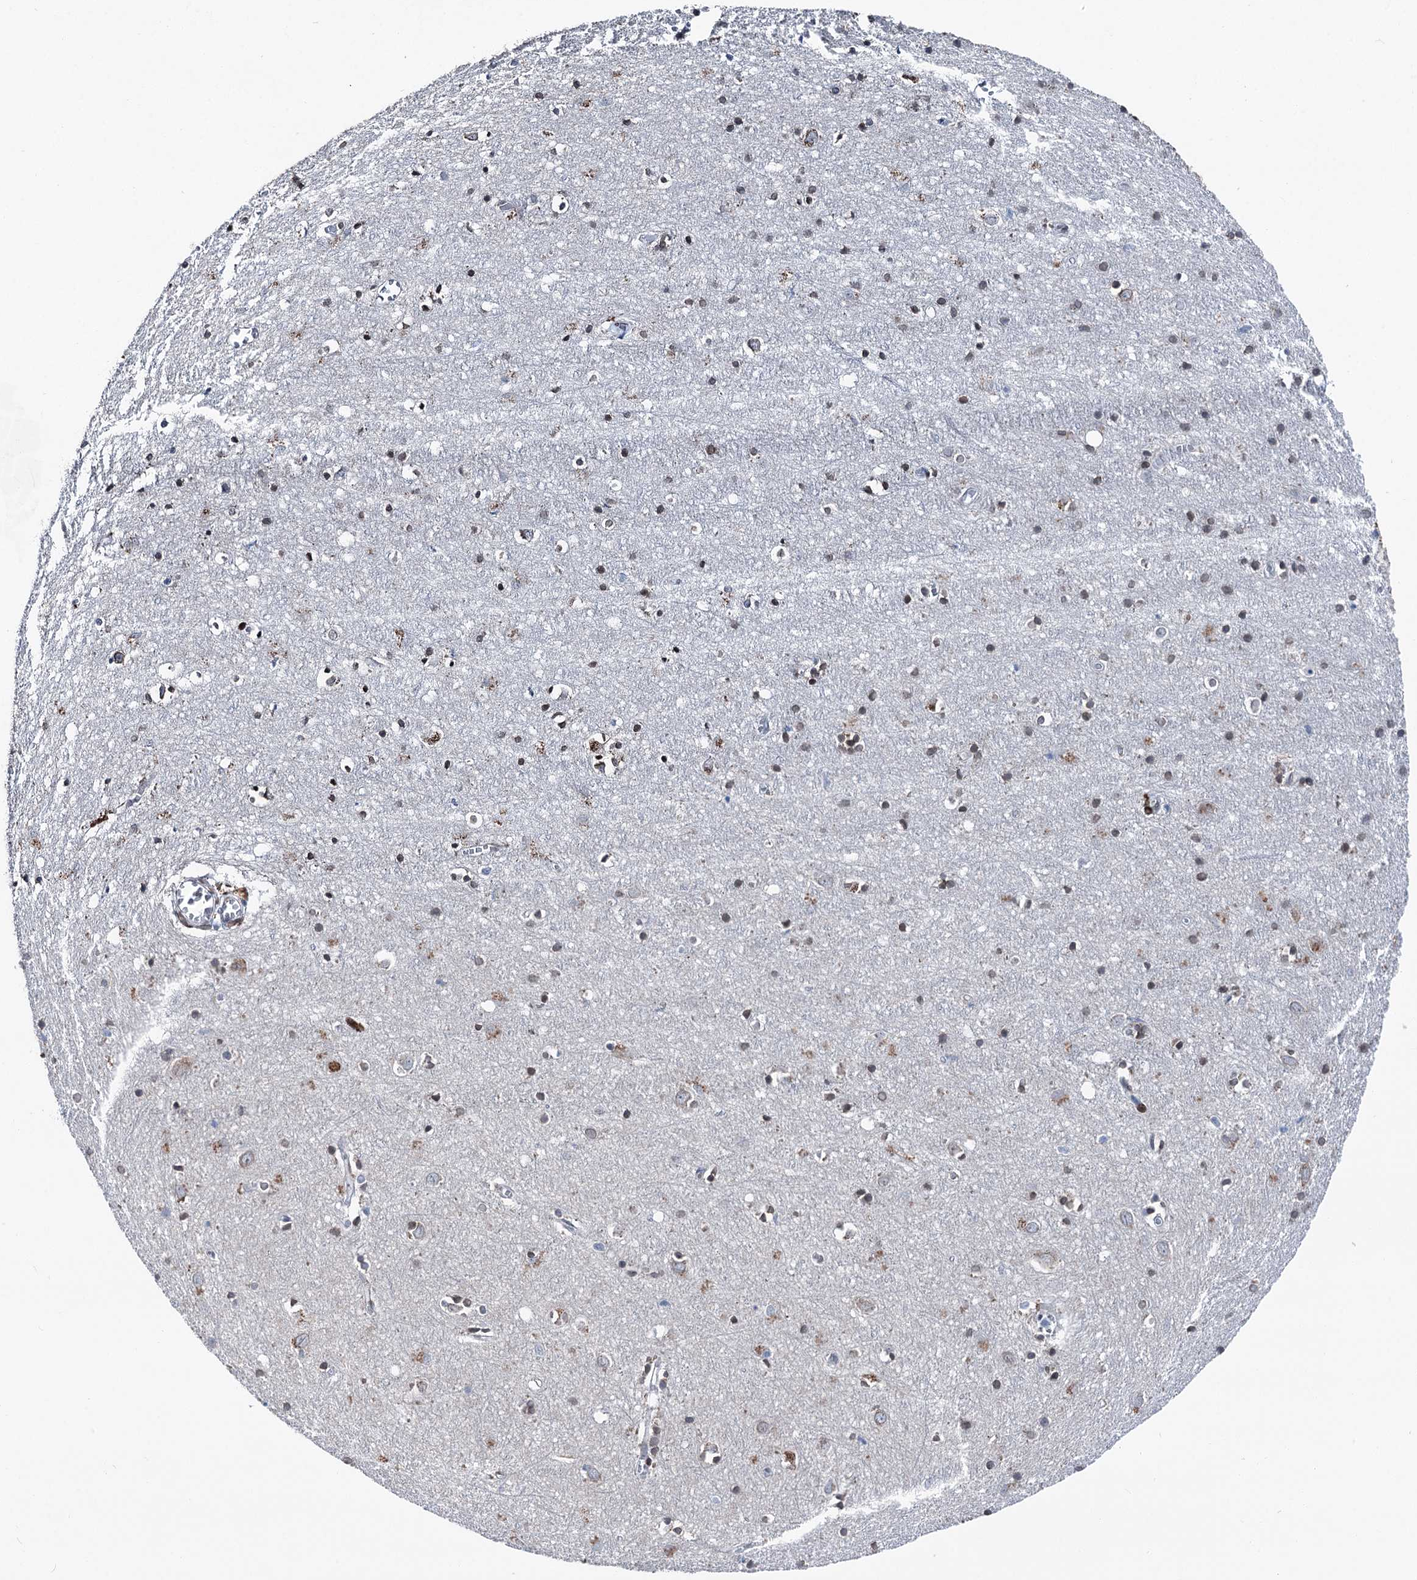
{"staining": {"intensity": "negative", "quantity": "none", "location": "none"}, "tissue": "cerebral cortex", "cell_type": "Endothelial cells", "image_type": "normal", "snomed": [{"axis": "morphology", "description": "Normal tissue, NOS"}, {"axis": "topography", "description": "Cerebral cortex"}], "caption": "An image of cerebral cortex stained for a protein demonstrates no brown staining in endothelial cells. (DAB (3,3'-diaminobenzidine) immunohistochemistry with hematoxylin counter stain).", "gene": "MRPL14", "patient": {"sex": "female", "age": 64}}